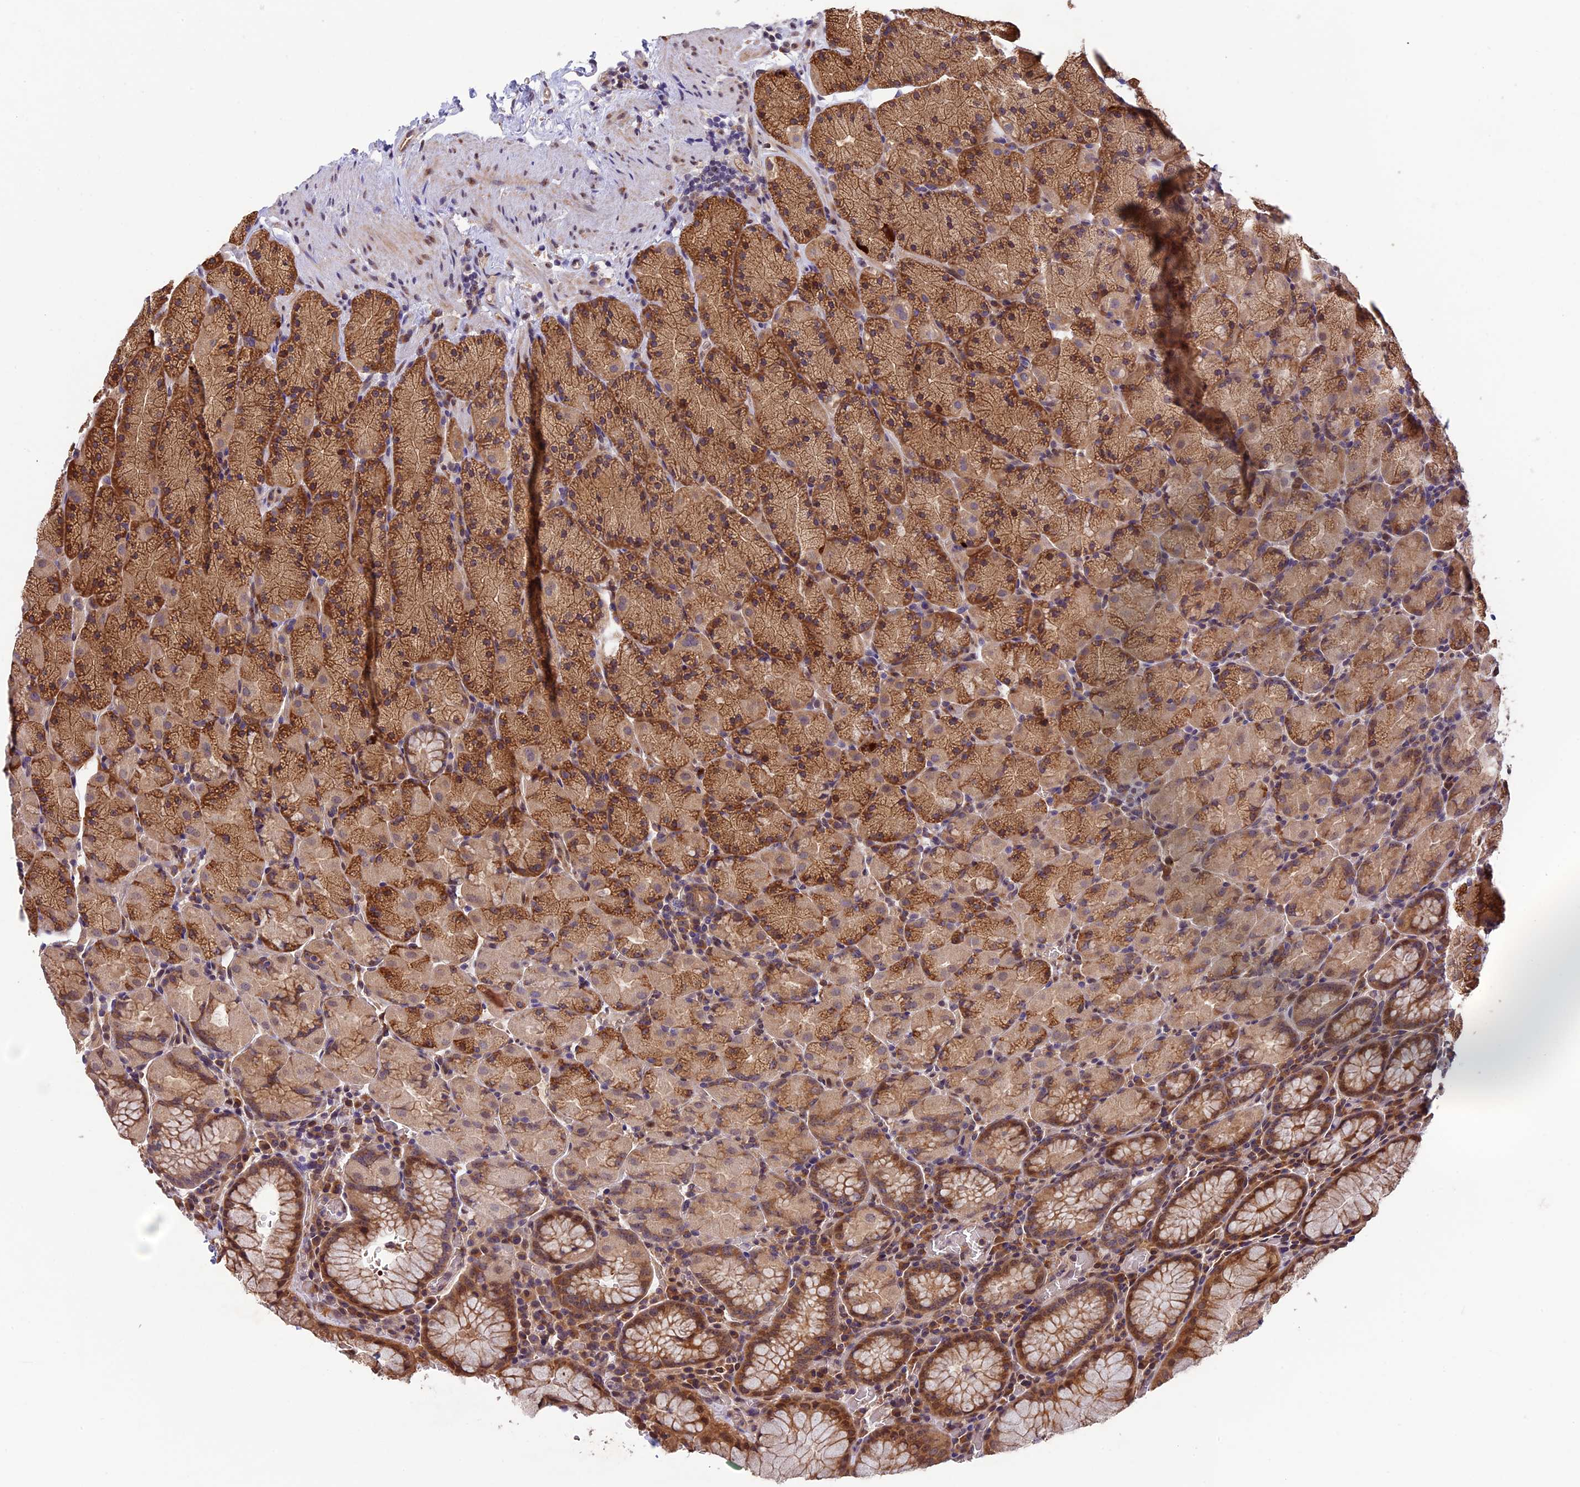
{"staining": {"intensity": "moderate", "quantity": ">75%", "location": "cytoplasmic/membranous"}, "tissue": "stomach", "cell_type": "Glandular cells", "image_type": "normal", "snomed": [{"axis": "morphology", "description": "Normal tissue, NOS"}, {"axis": "topography", "description": "Stomach, upper"}, {"axis": "topography", "description": "Stomach, lower"}], "caption": "Immunohistochemistry micrograph of benign human stomach stained for a protein (brown), which shows medium levels of moderate cytoplasmic/membranous positivity in approximately >75% of glandular cells.", "gene": "CCDC9B", "patient": {"sex": "male", "age": 80}}